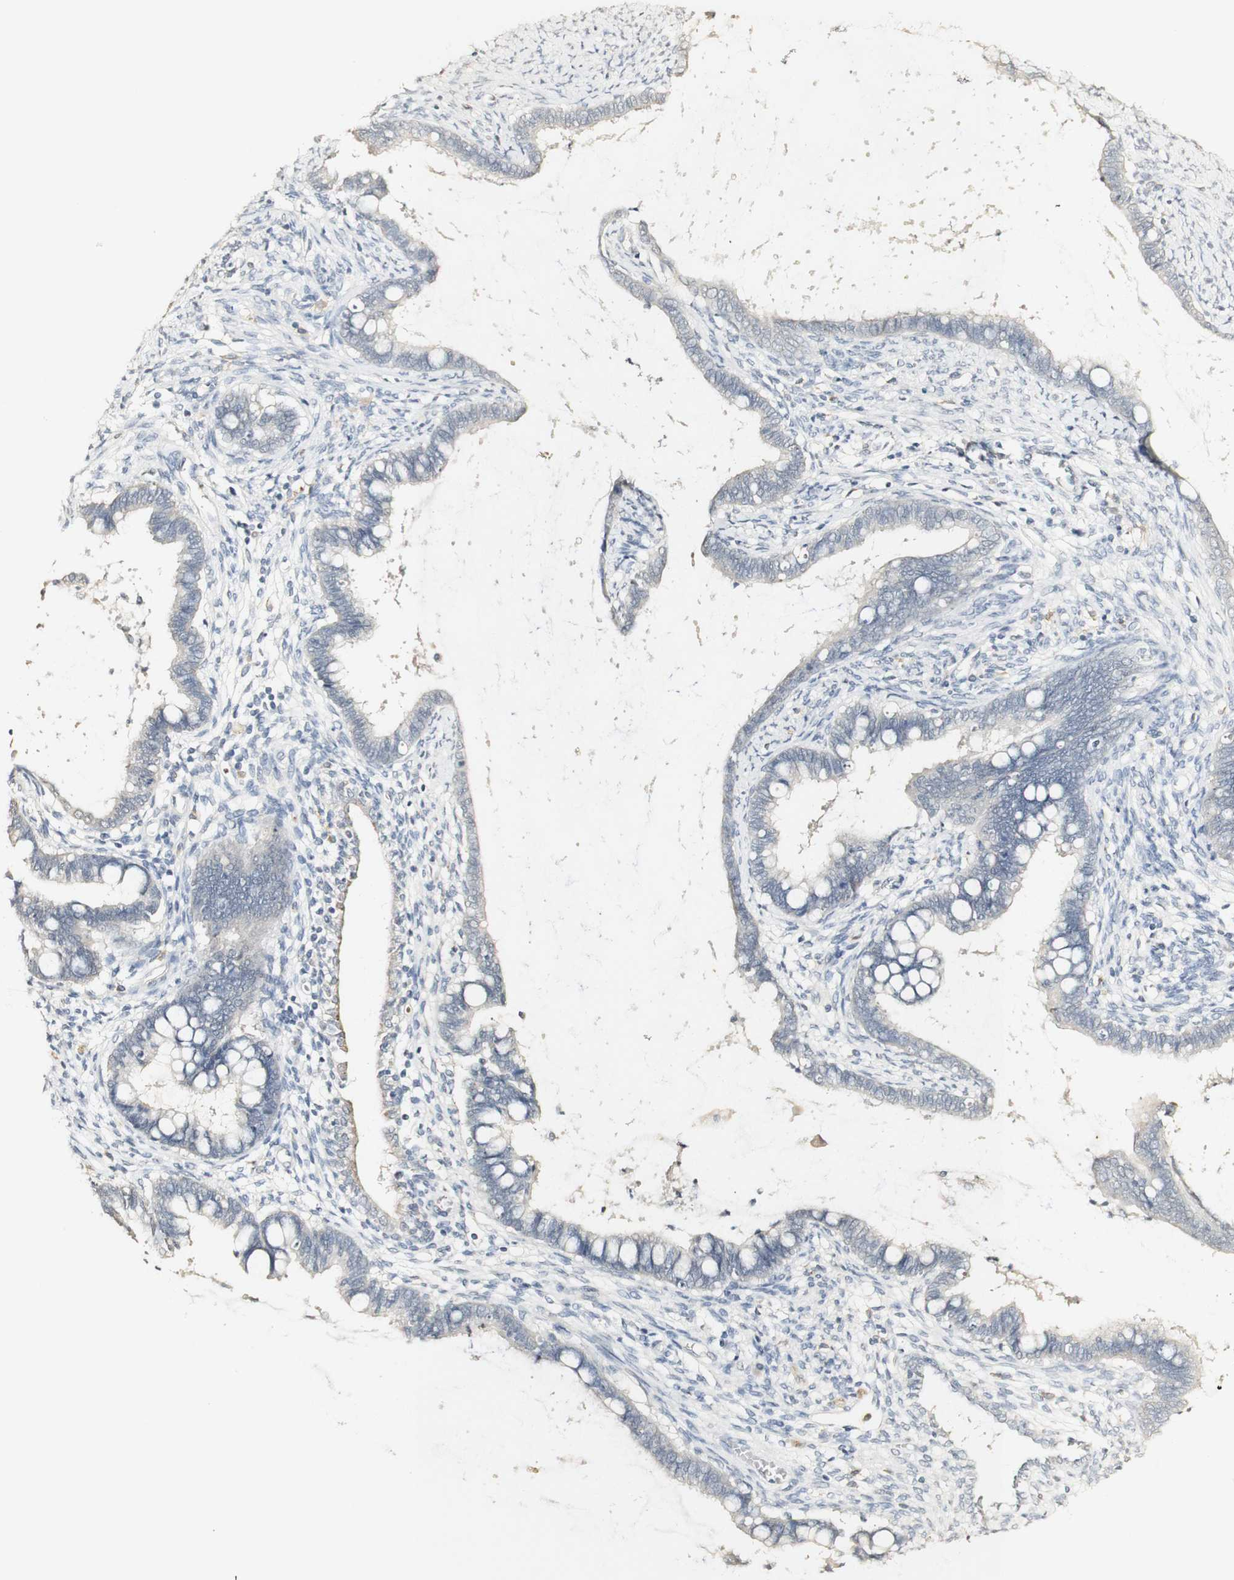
{"staining": {"intensity": "negative", "quantity": "none", "location": "none"}, "tissue": "cervical cancer", "cell_type": "Tumor cells", "image_type": "cancer", "snomed": [{"axis": "morphology", "description": "Adenocarcinoma, NOS"}, {"axis": "topography", "description": "Cervix"}], "caption": "IHC histopathology image of human cervical cancer (adenocarcinoma) stained for a protein (brown), which demonstrates no expression in tumor cells.", "gene": "SYT7", "patient": {"sex": "female", "age": 44}}